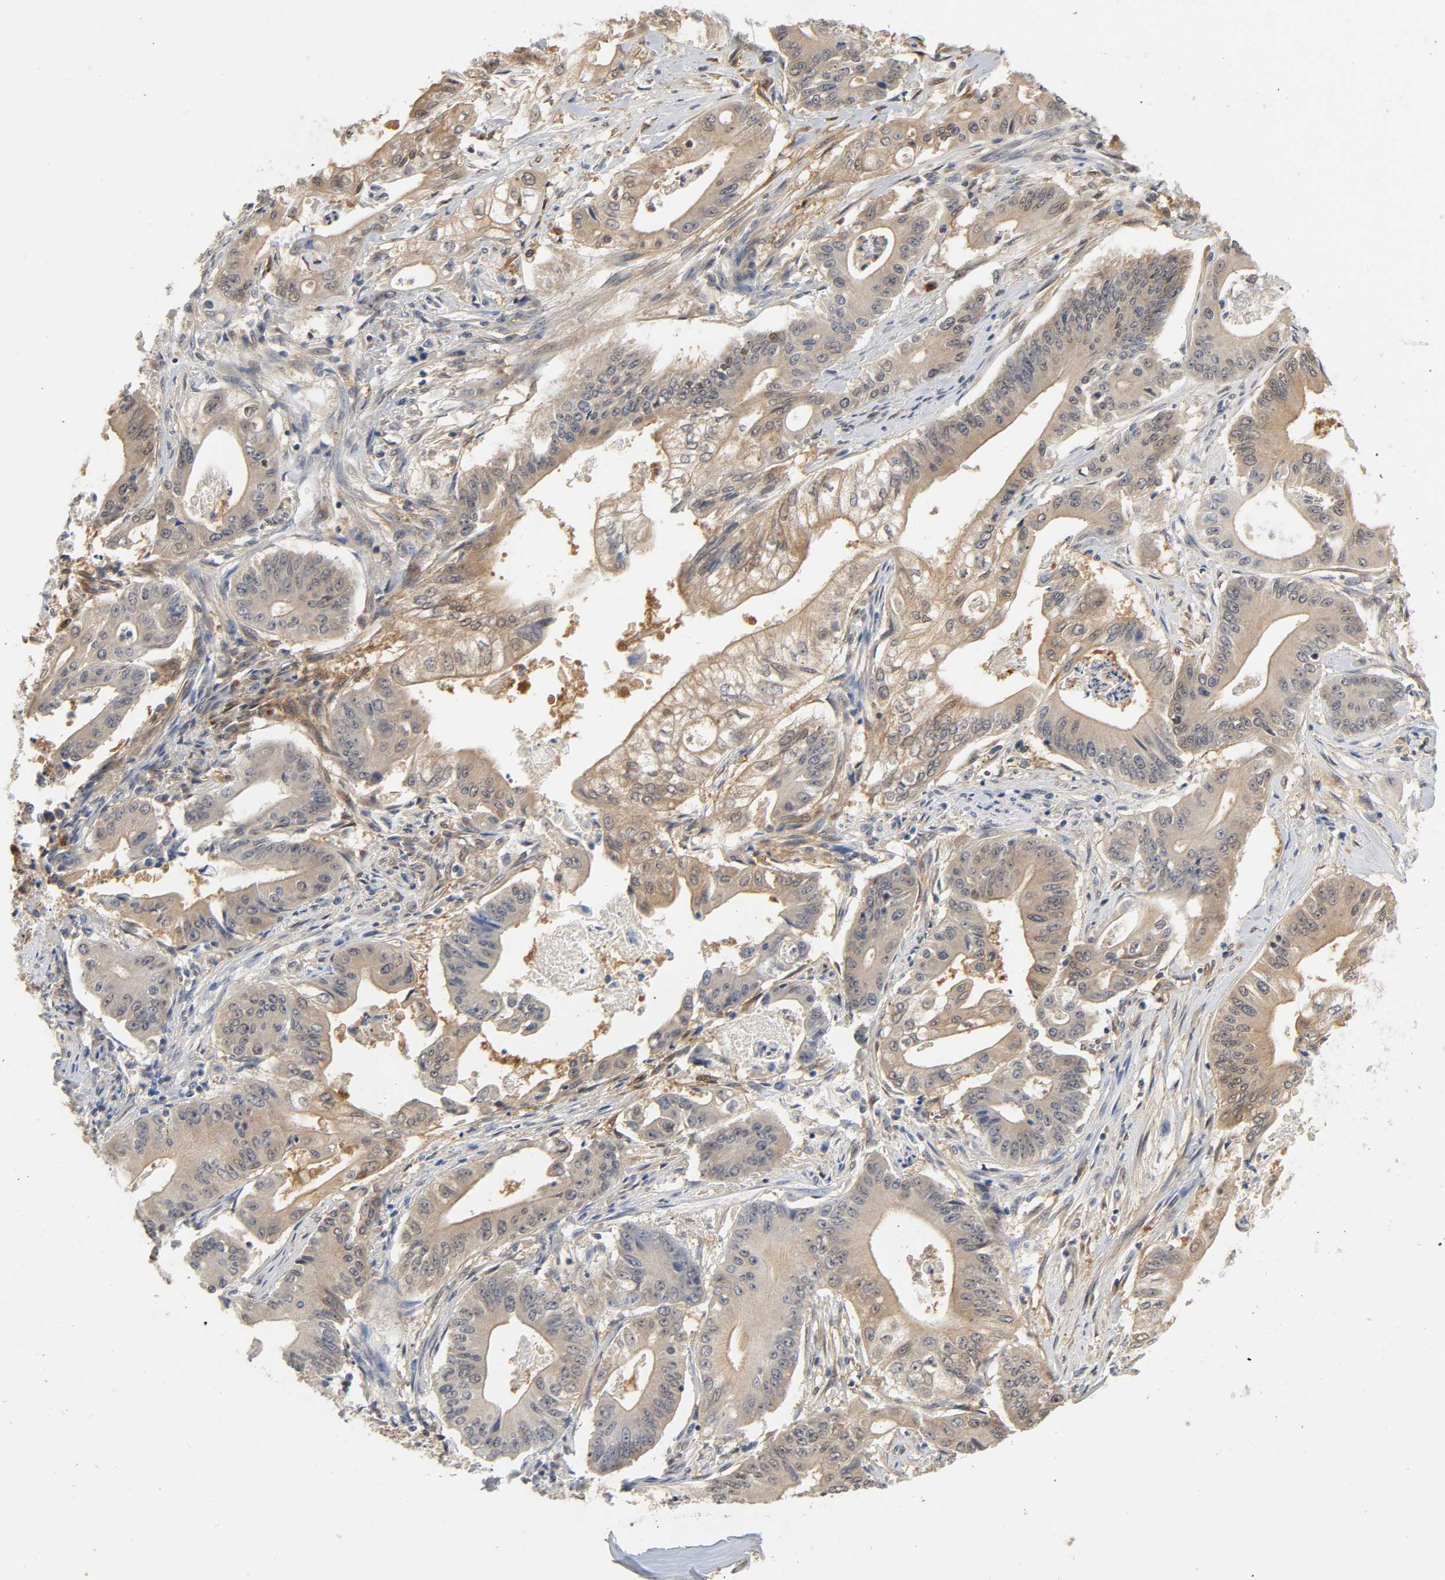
{"staining": {"intensity": "weak", "quantity": ">75%", "location": "cytoplasmic/membranous"}, "tissue": "pancreatic cancer", "cell_type": "Tumor cells", "image_type": "cancer", "snomed": [{"axis": "morphology", "description": "Normal tissue, NOS"}, {"axis": "topography", "description": "Lymph node"}], "caption": "Protein analysis of pancreatic cancer tissue shows weak cytoplasmic/membranous expression in about >75% of tumor cells.", "gene": "MIF", "patient": {"sex": "male", "age": 62}}